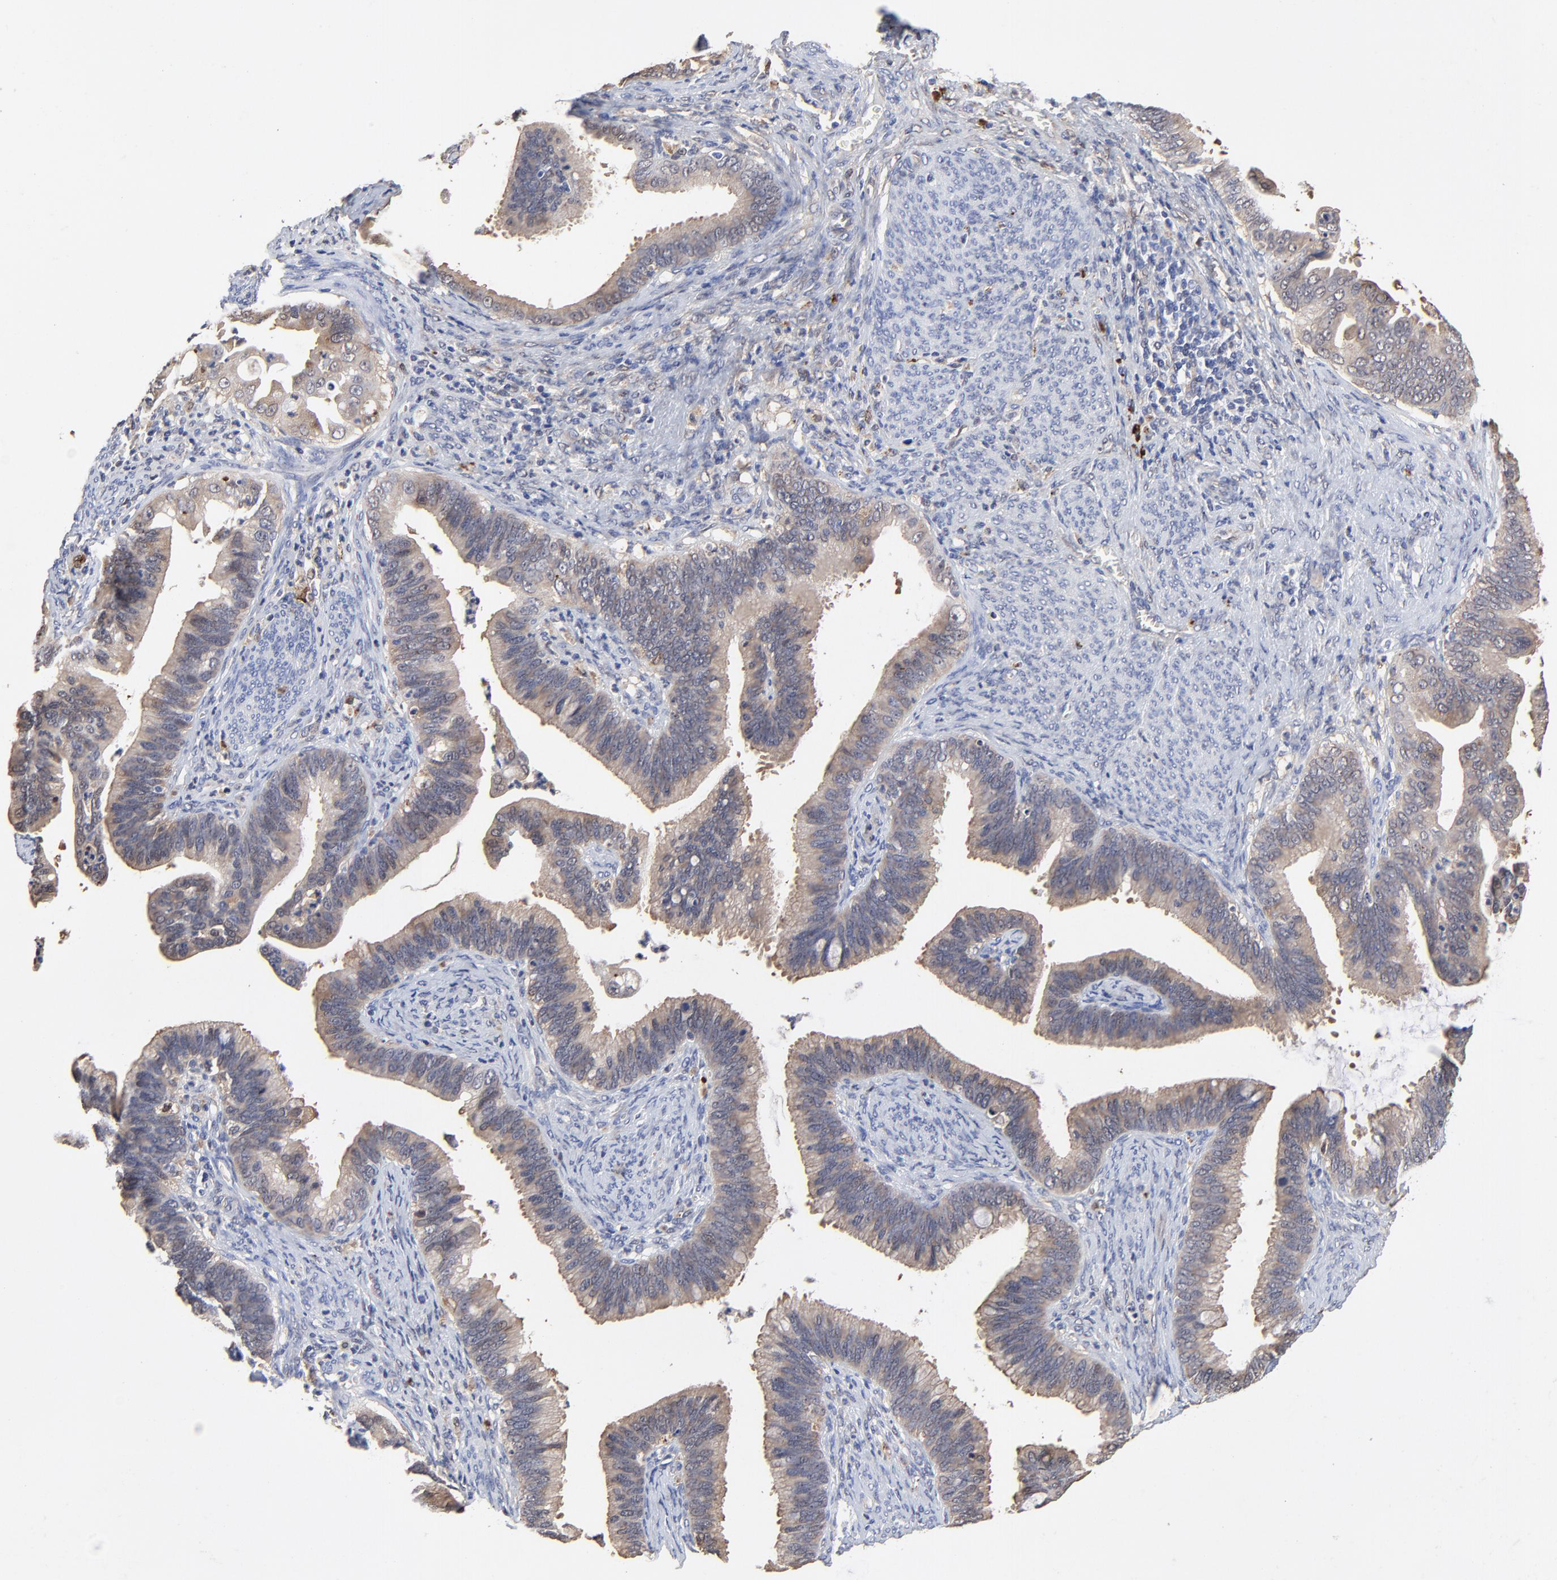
{"staining": {"intensity": "weak", "quantity": ">75%", "location": "cytoplasmic/membranous"}, "tissue": "cervical cancer", "cell_type": "Tumor cells", "image_type": "cancer", "snomed": [{"axis": "morphology", "description": "Adenocarcinoma, NOS"}, {"axis": "topography", "description": "Cervix"}], "caption": "Human cervical adenocarcinoma stained for a protein (brown) demonstrates weak cytoplasmic/membranous positive expression in approximately >75% of tumor cells.", "gene": "LGALS3", "patient": {"sex": "female", "age": 47}}